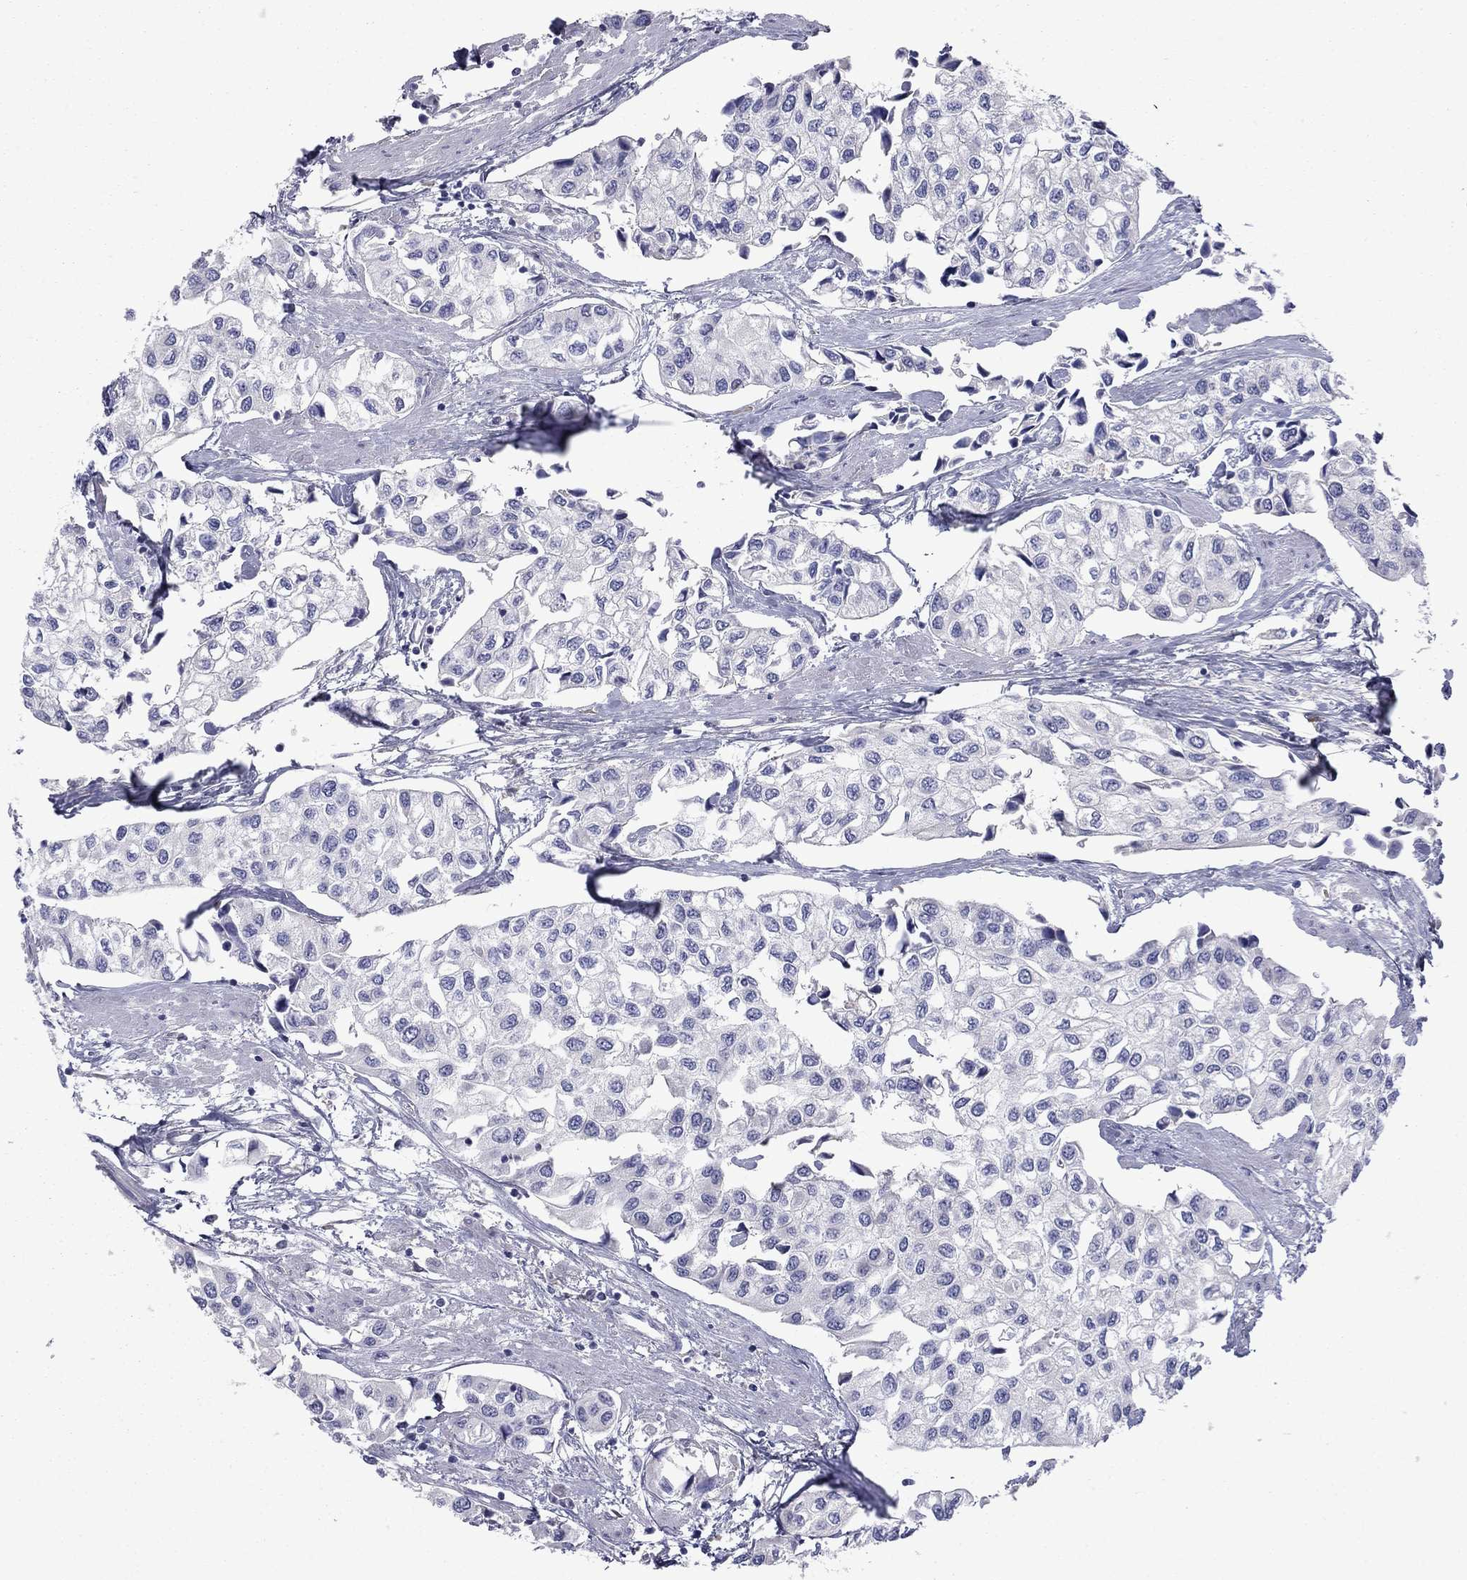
{"staining": {"intensity": "negative", "quantity": "none", "location": "none"}, "tissue": "urothelial cancer", "cell_type": "Tumor cells", "image_type": "cancer", "snomed": [{"axis": "morphology", "description": "Urothelial carcinoma, High grade"}, {"axis": "topography", "description": "Urinary bladder"}], "caption": "An image of urothelial carcinoma (high-grade) stained for a protein shows no brown staining in tumor cells.", "gene": "TMPRSS11A", "patient": {"sex": "male", "age": 73}}